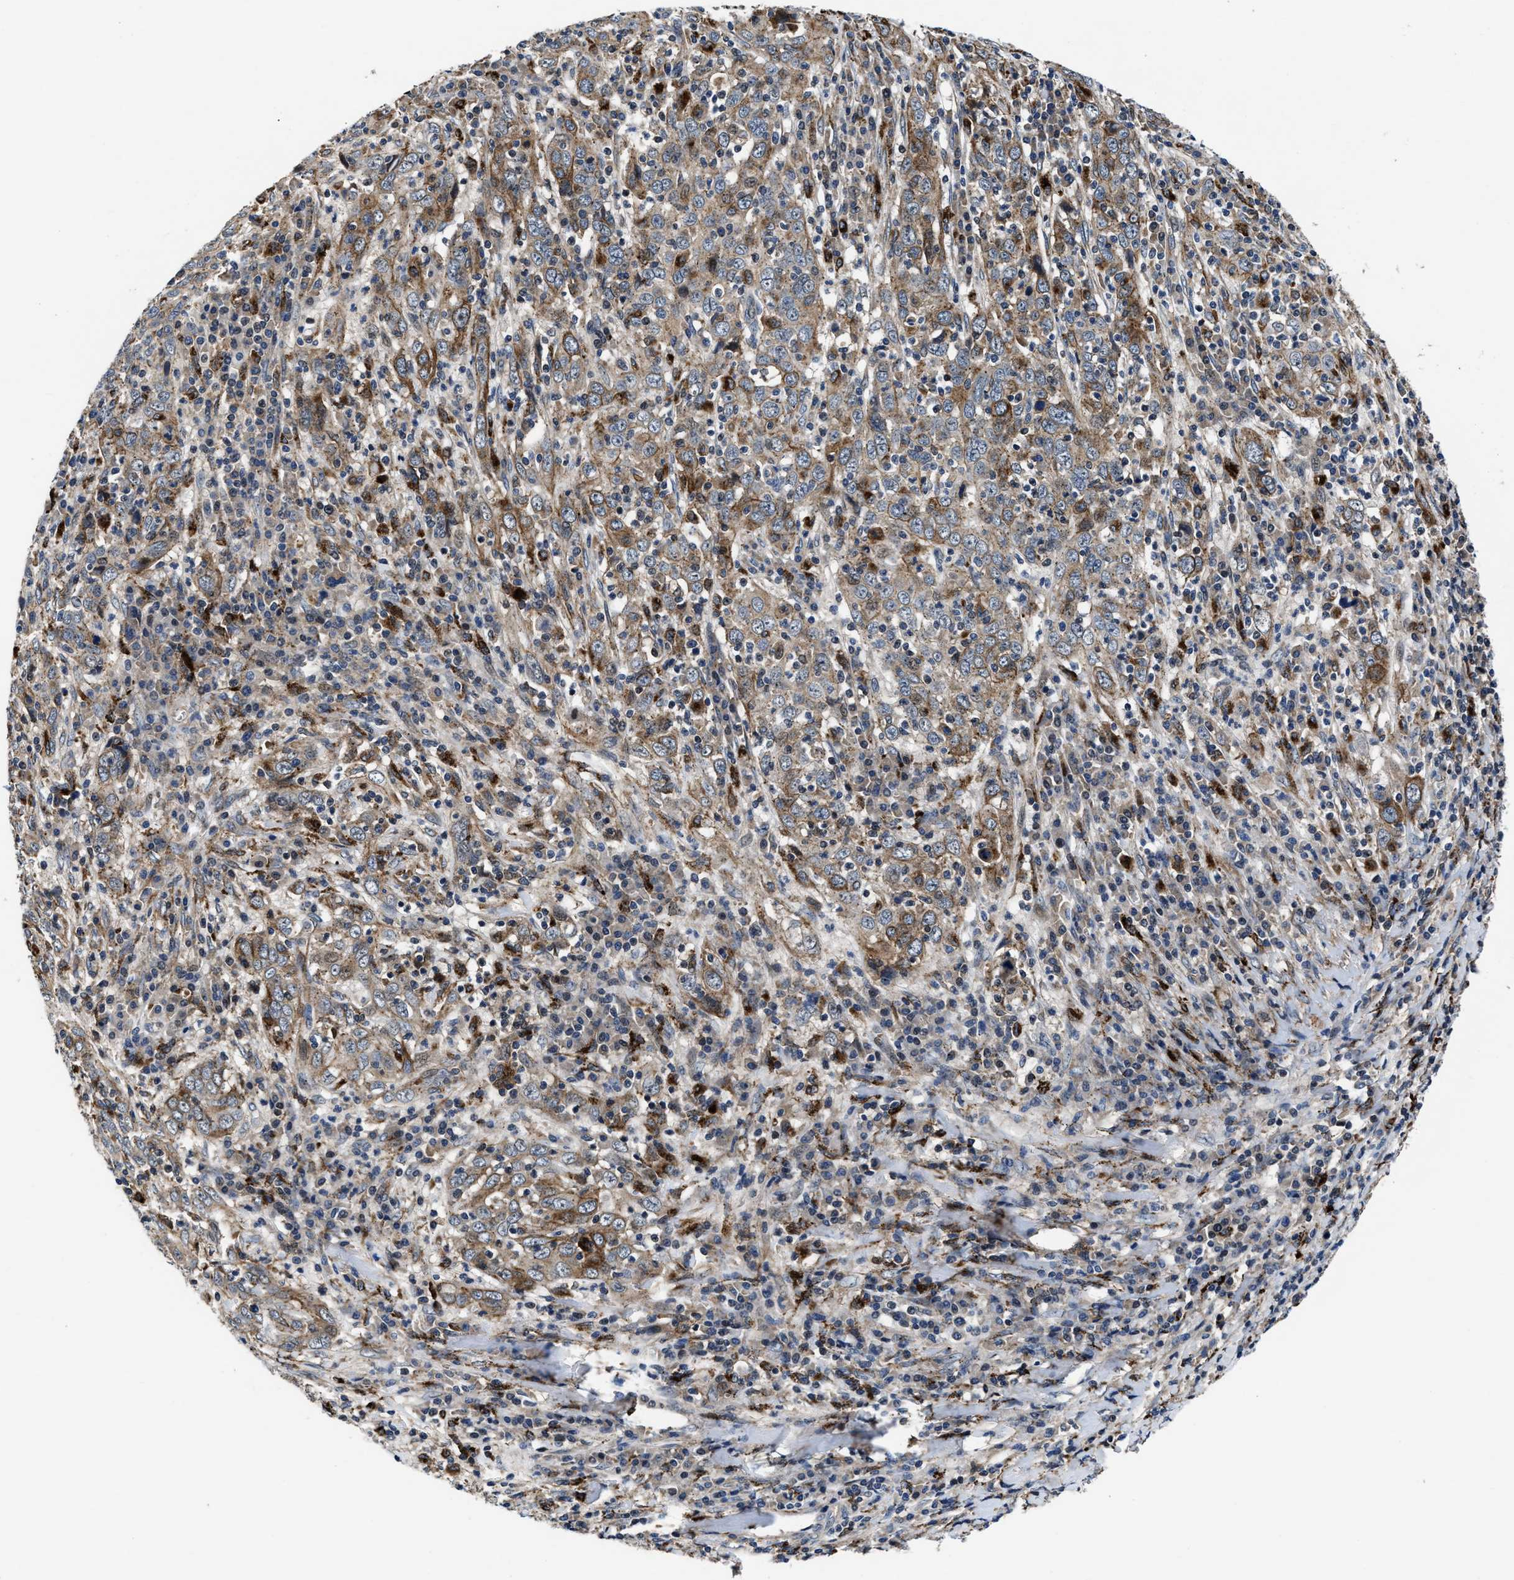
{"staining": {"intensity": "moderate", "quantity": ">75%", "location": "cytoplasmic/membranous"}, "tissue": "cervical cancer", "cell_type": "Tumor cells", "image_type": "cancer", "snomed": [{"axis": "morphology", "description": "Squamous cell carcinoma, NOS"}, {"axis": "topography", "description": "Cervix"}], "caption": "A high-resolution photomicrograph shows immunohistochemistry (IHC) staining of cervical cancer (squamous cell carcinoma), which exhibits moderate cytoplasmic/membranous expression in approximately >75% of tumor cells.", "gene": "C2orf66", "patient": {"sex": "female", "age": 46}}